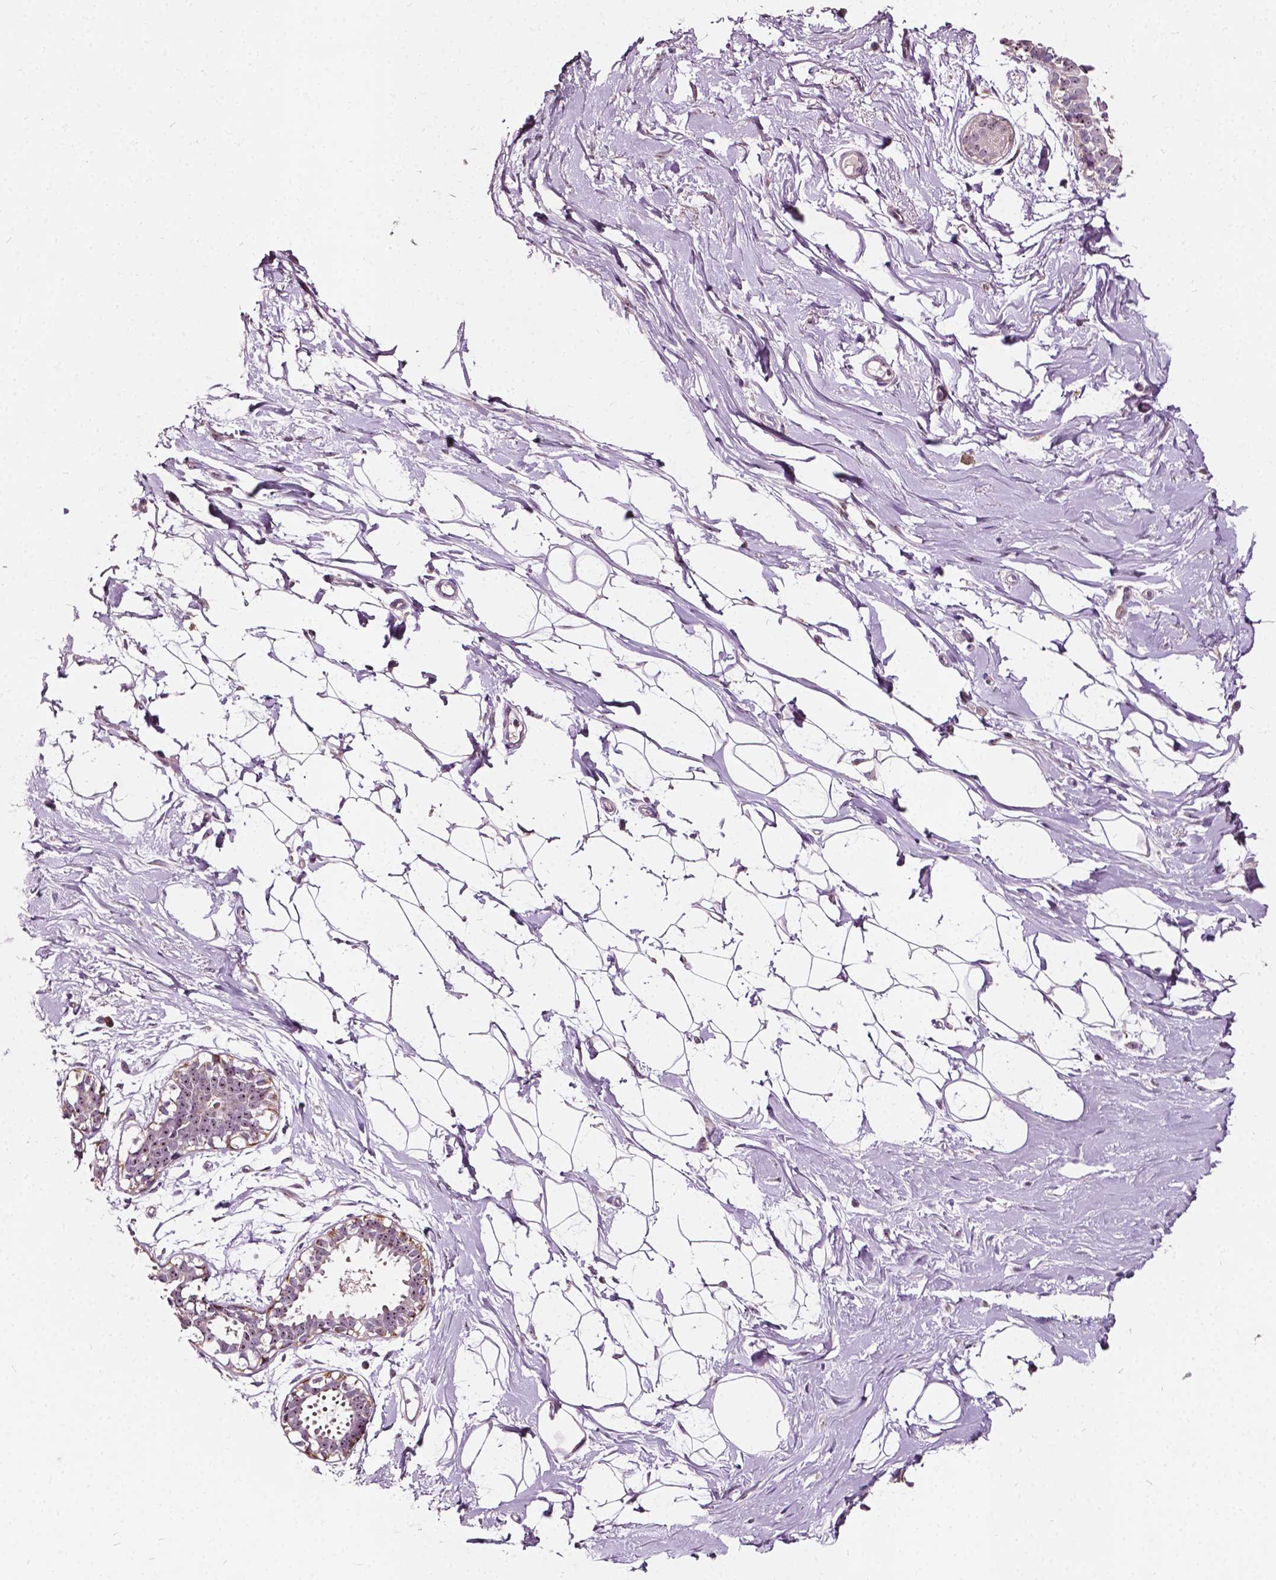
{"staining": {"intensity": "negative", "quantity": "none", "location": "none"}, "tissue": "breast", "cell_type": "Adipocytes", "image_type": "normal", "snomed": [{"axis": "morphology", "description": "Normal tissue, NOS"}, {"axis": "topography", "description": "Breast"}], "caption": "Immunohistochemistry micrograph of benign human breast stained for a protein (brown), which demonstrates no positivity in adipocytes.", "gene": "ODF3L2", "patient": {"sex": "female", "age": 49}}